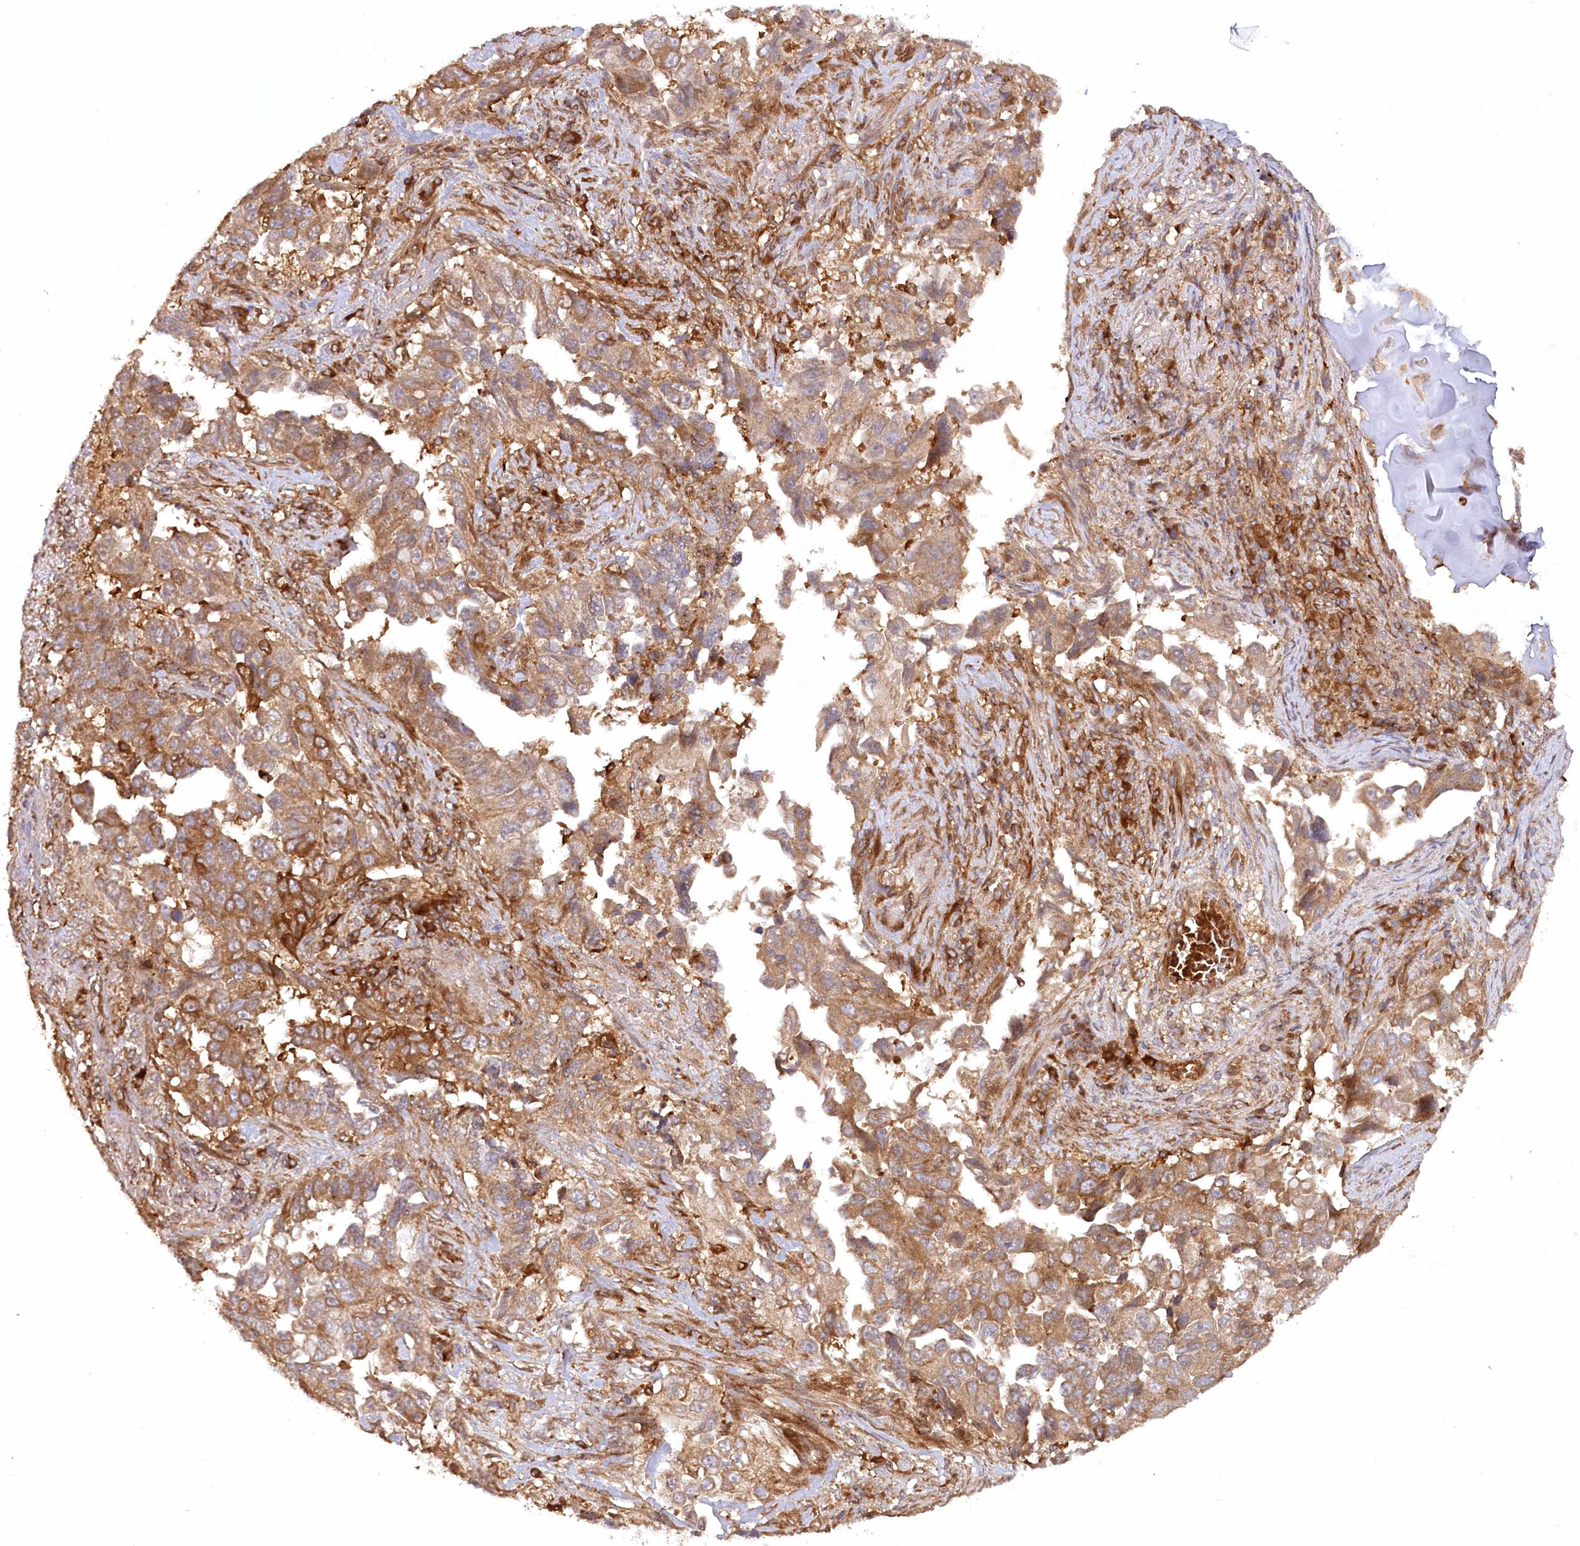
{"staining": {"intensity": "moderate", "quantity": ">75%", "location": "cytoplasmic/membranous"}, "tissue": "lung cancer", "cell_type": "Tumor cells", "image_type": "cancer", "snomed": [{"axis": "morphology", "description": "Adenocarcinoma, NOS"}, {"axis": "topography", "description": "Lung"}], "caption": "Immunohistochemistry (IHC) photomicrograph of human lung cancer stained for a protein (brown), which shows medium levels of moderate cytoplasmic/membranous staining in approximately >75% of tumor cells.", "gene": "PAIP2", "patient": {"sex": "female", "age": 51}}